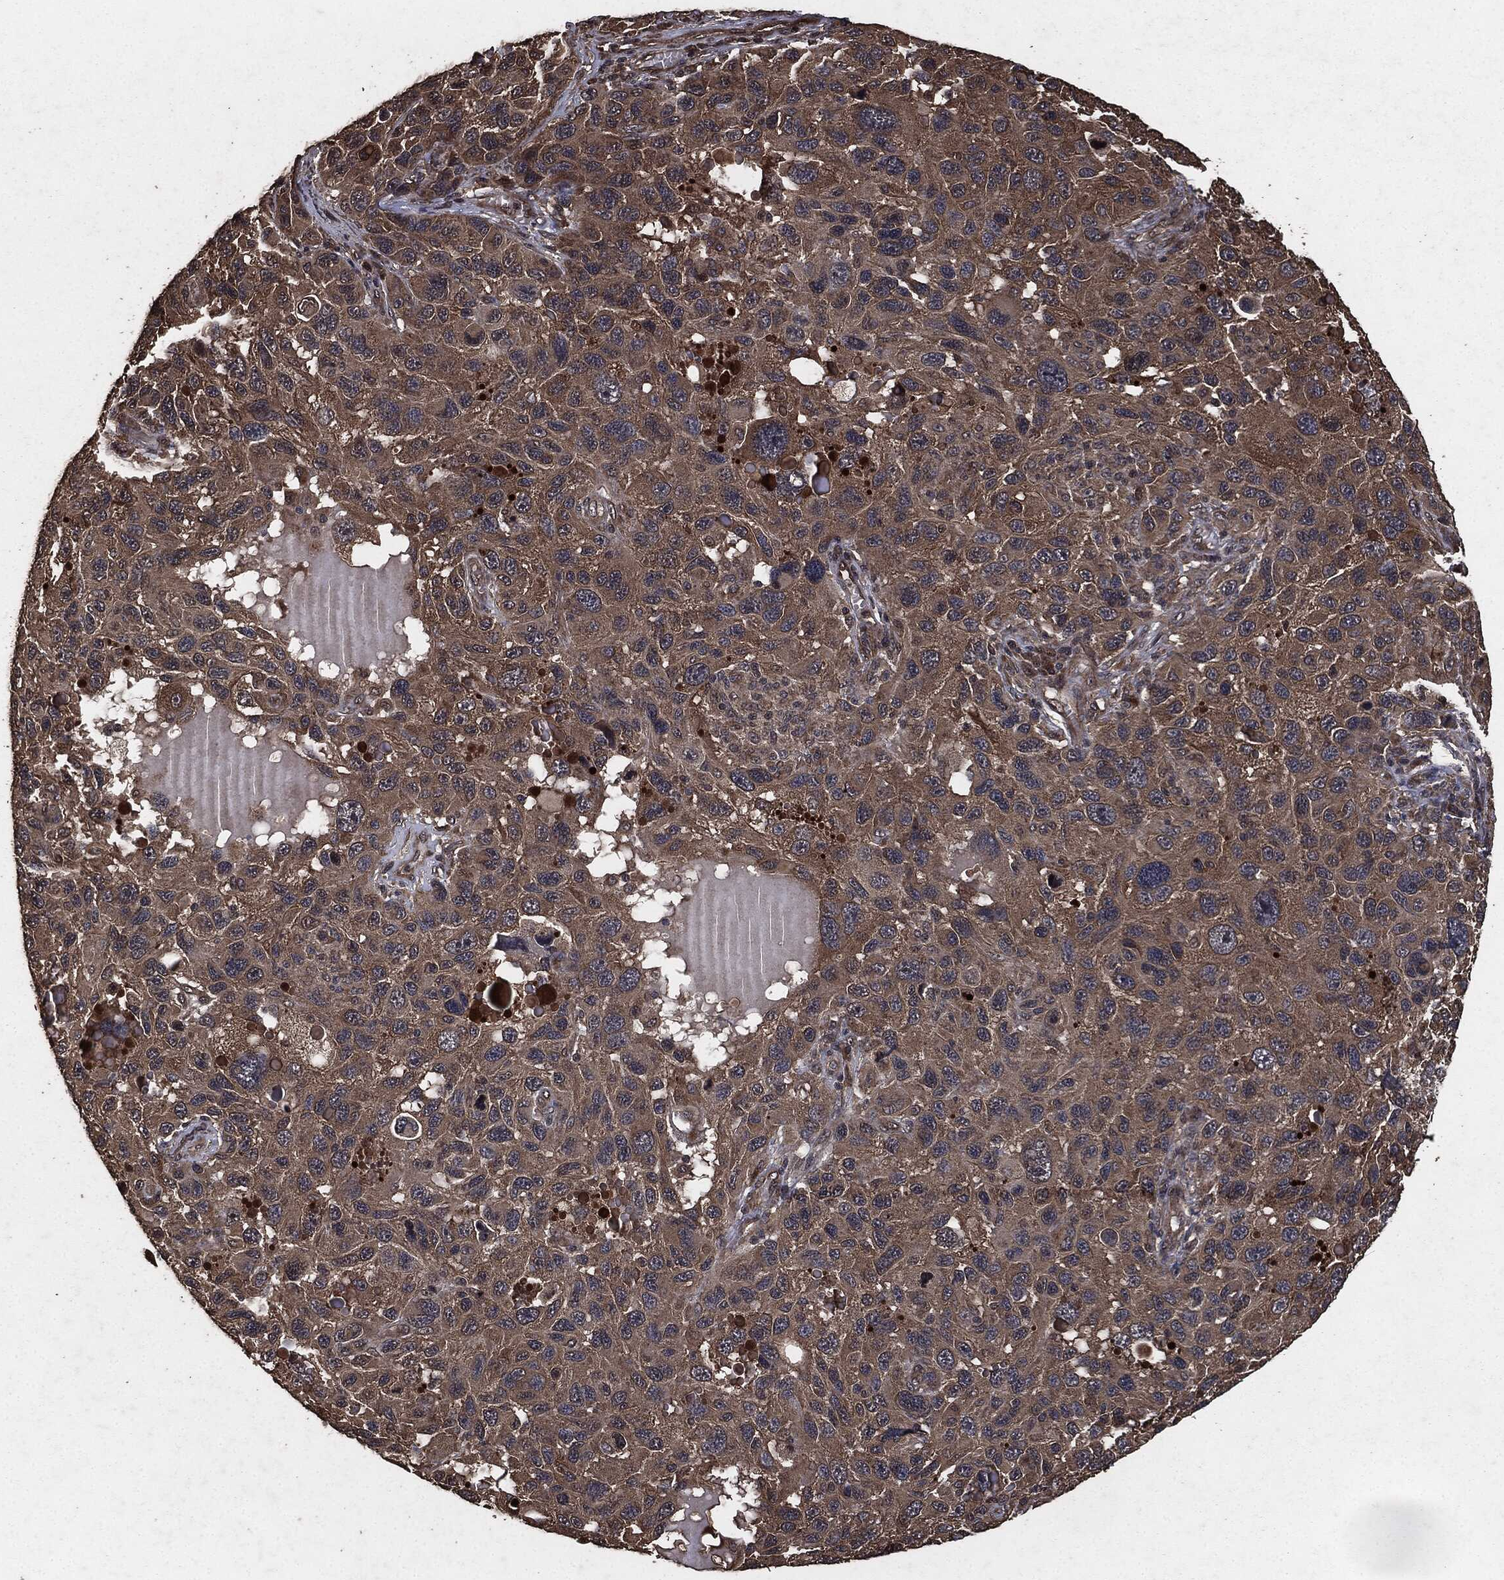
{"staining": {"intensity": "moderate", "quantity": ">75%", "location": "cytoplasmic/membranous"}, "tissue": "melanoma", "cell_type": "Tumor cells", "image_type": "cancer", "snomed": [{"axis": "morphology", "description": "Malignant melanoma, NOS"}, {"axis": "topography", "description": "Skin"}], "caption": "A micrograph of human malignant melanoma stained for a protein reveals moderate cytoplasmic/membranous brown staining in tumor cells.", "gene": "AKT1S1", "patient": {"sex": "male", "age": 53}}